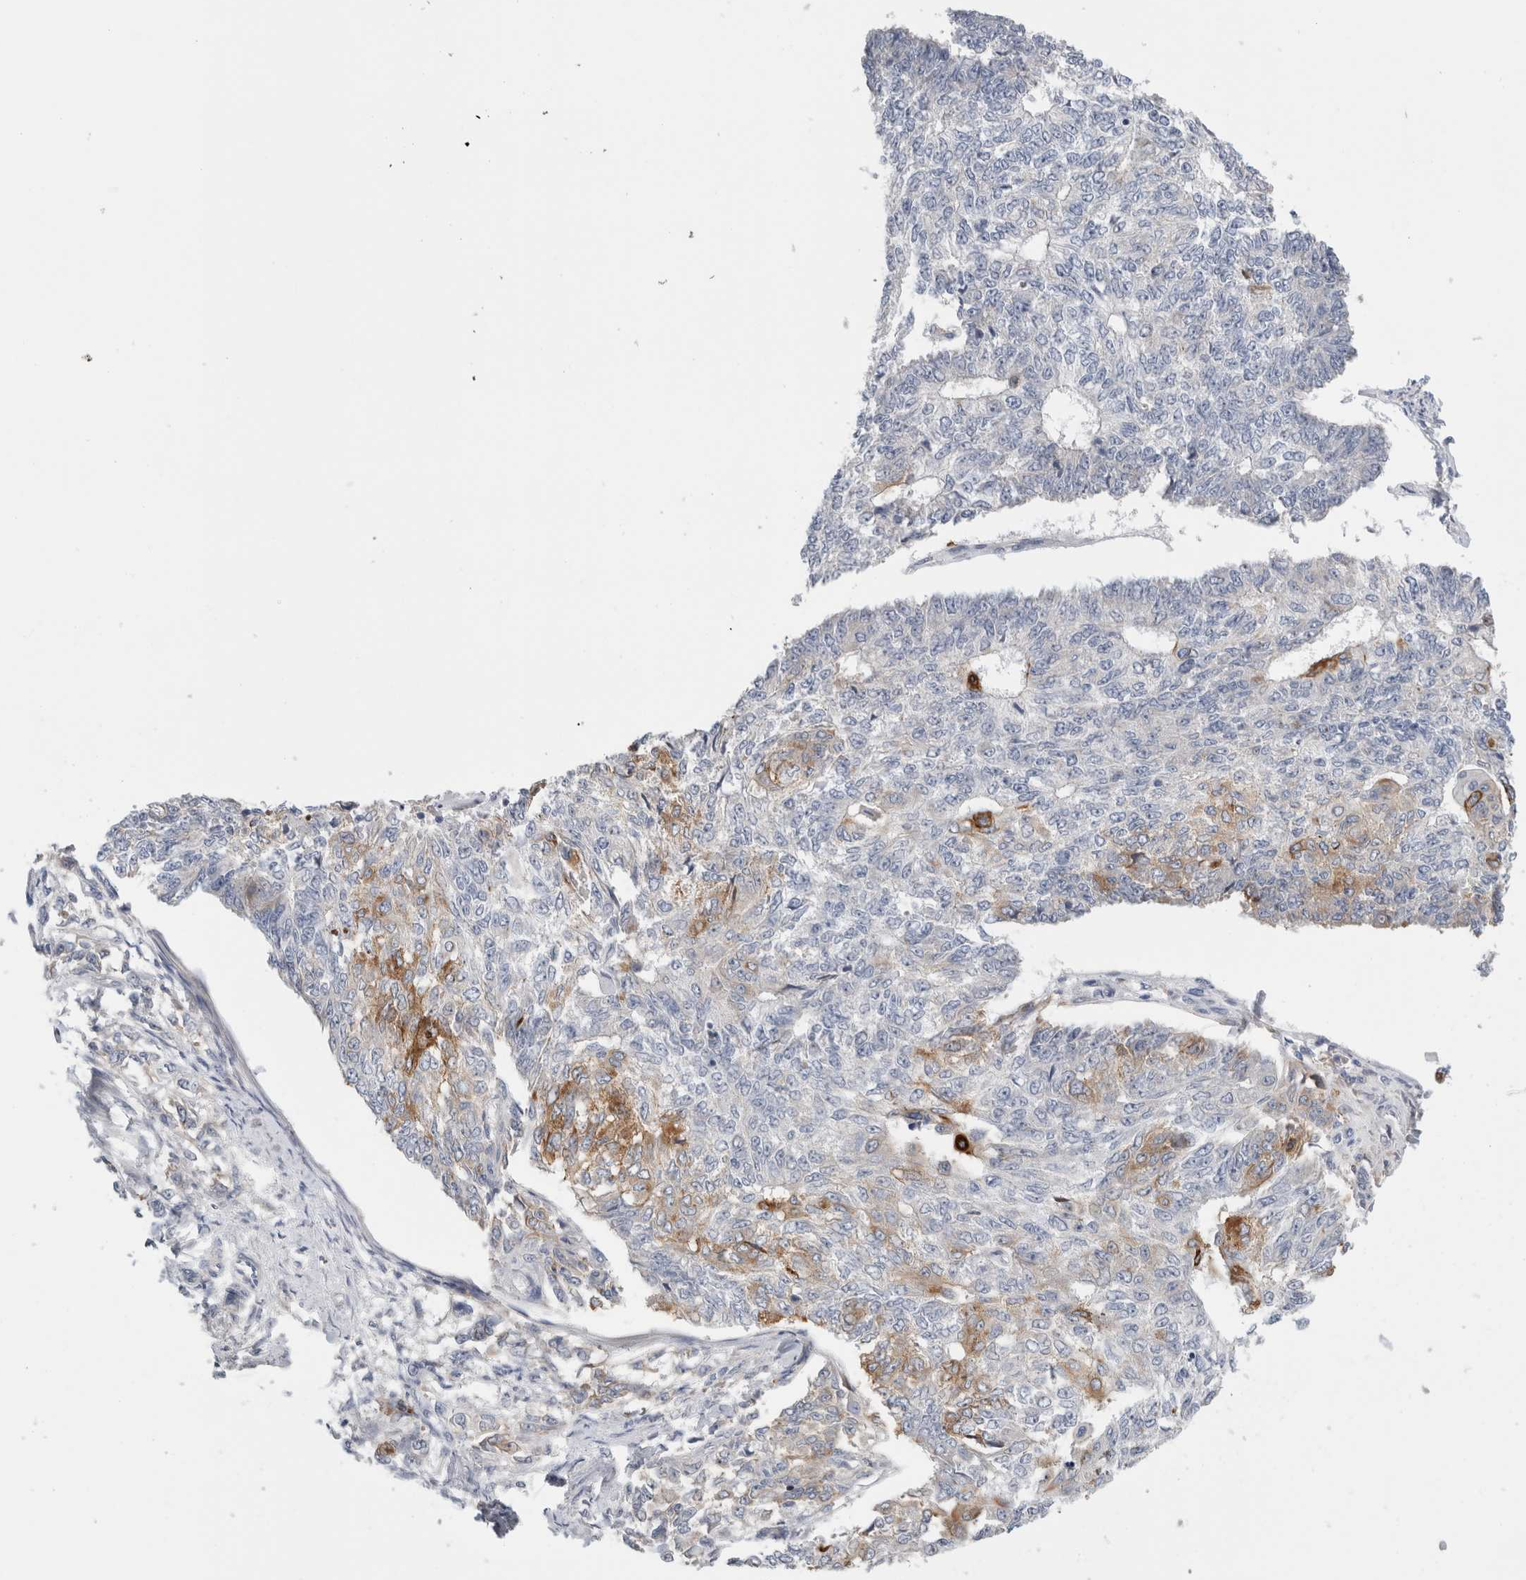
{"staining": {"intensity": "moderate", "quantity": "<25%", "location": "cytoplasmic/membranous"}, "tissue": "endometrial cancer", "cell_type": "Tumor cells", "image_type": "cancer", "snomed": [{"axis": "morphology", "description": "Adenocarcinoma, NOS"}, {"axis": "topography", "description": "Endometrium"}], "caption": "Tumor cells exhibit moderate cytoplasmic/membranous positivity in about <25% of cells in adenocarcinoma (endometrial).", "gene": "SLC20A2", "patient": {"sex": "female", "age": 32}}